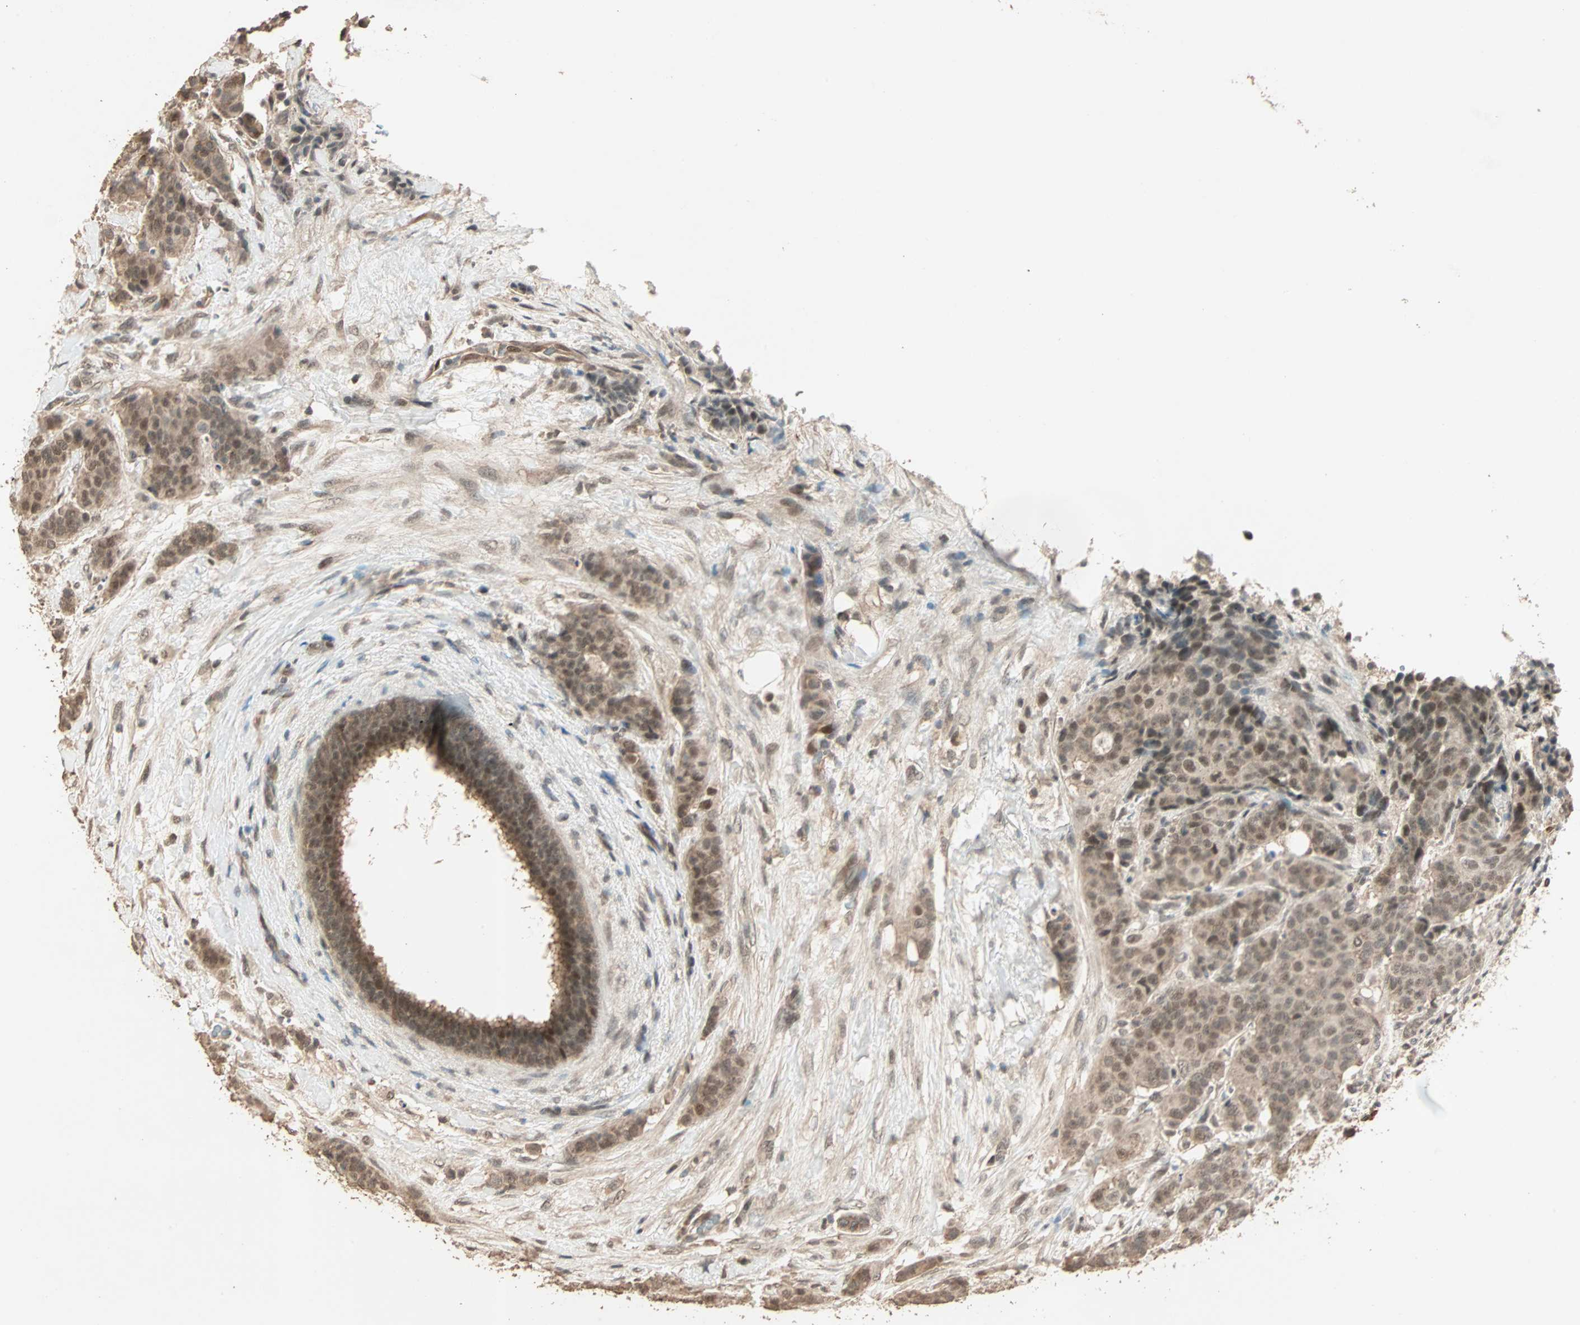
{"staining": {"intensity": "moderate", "quantity": ">75%", "location": "cytoplasmic/membranous,nuclear"}, "tissue": "breast cancer", "cell_type": "Tumor cells", "image_type": "cancer", "snomed": [{"axis": "morphology", "description": "Duct carcinoma"}, {"axis": "topography", "description": "Breast"}], "caption": "Immunohistochemical staining of breast cancer (intraductal carcinoma) demonstrates moderate cytoplasmic/membranous and nuclear protein staining in about >75% of tumor cells. (Stains: DAB (3,3'-diaminobenzidine) in brown, nuclei in blue, Microscopy: brightfield microscopy at high magnification).", "gene": "ZBTB33", "patient": {"sex": "female", "age": 40}}